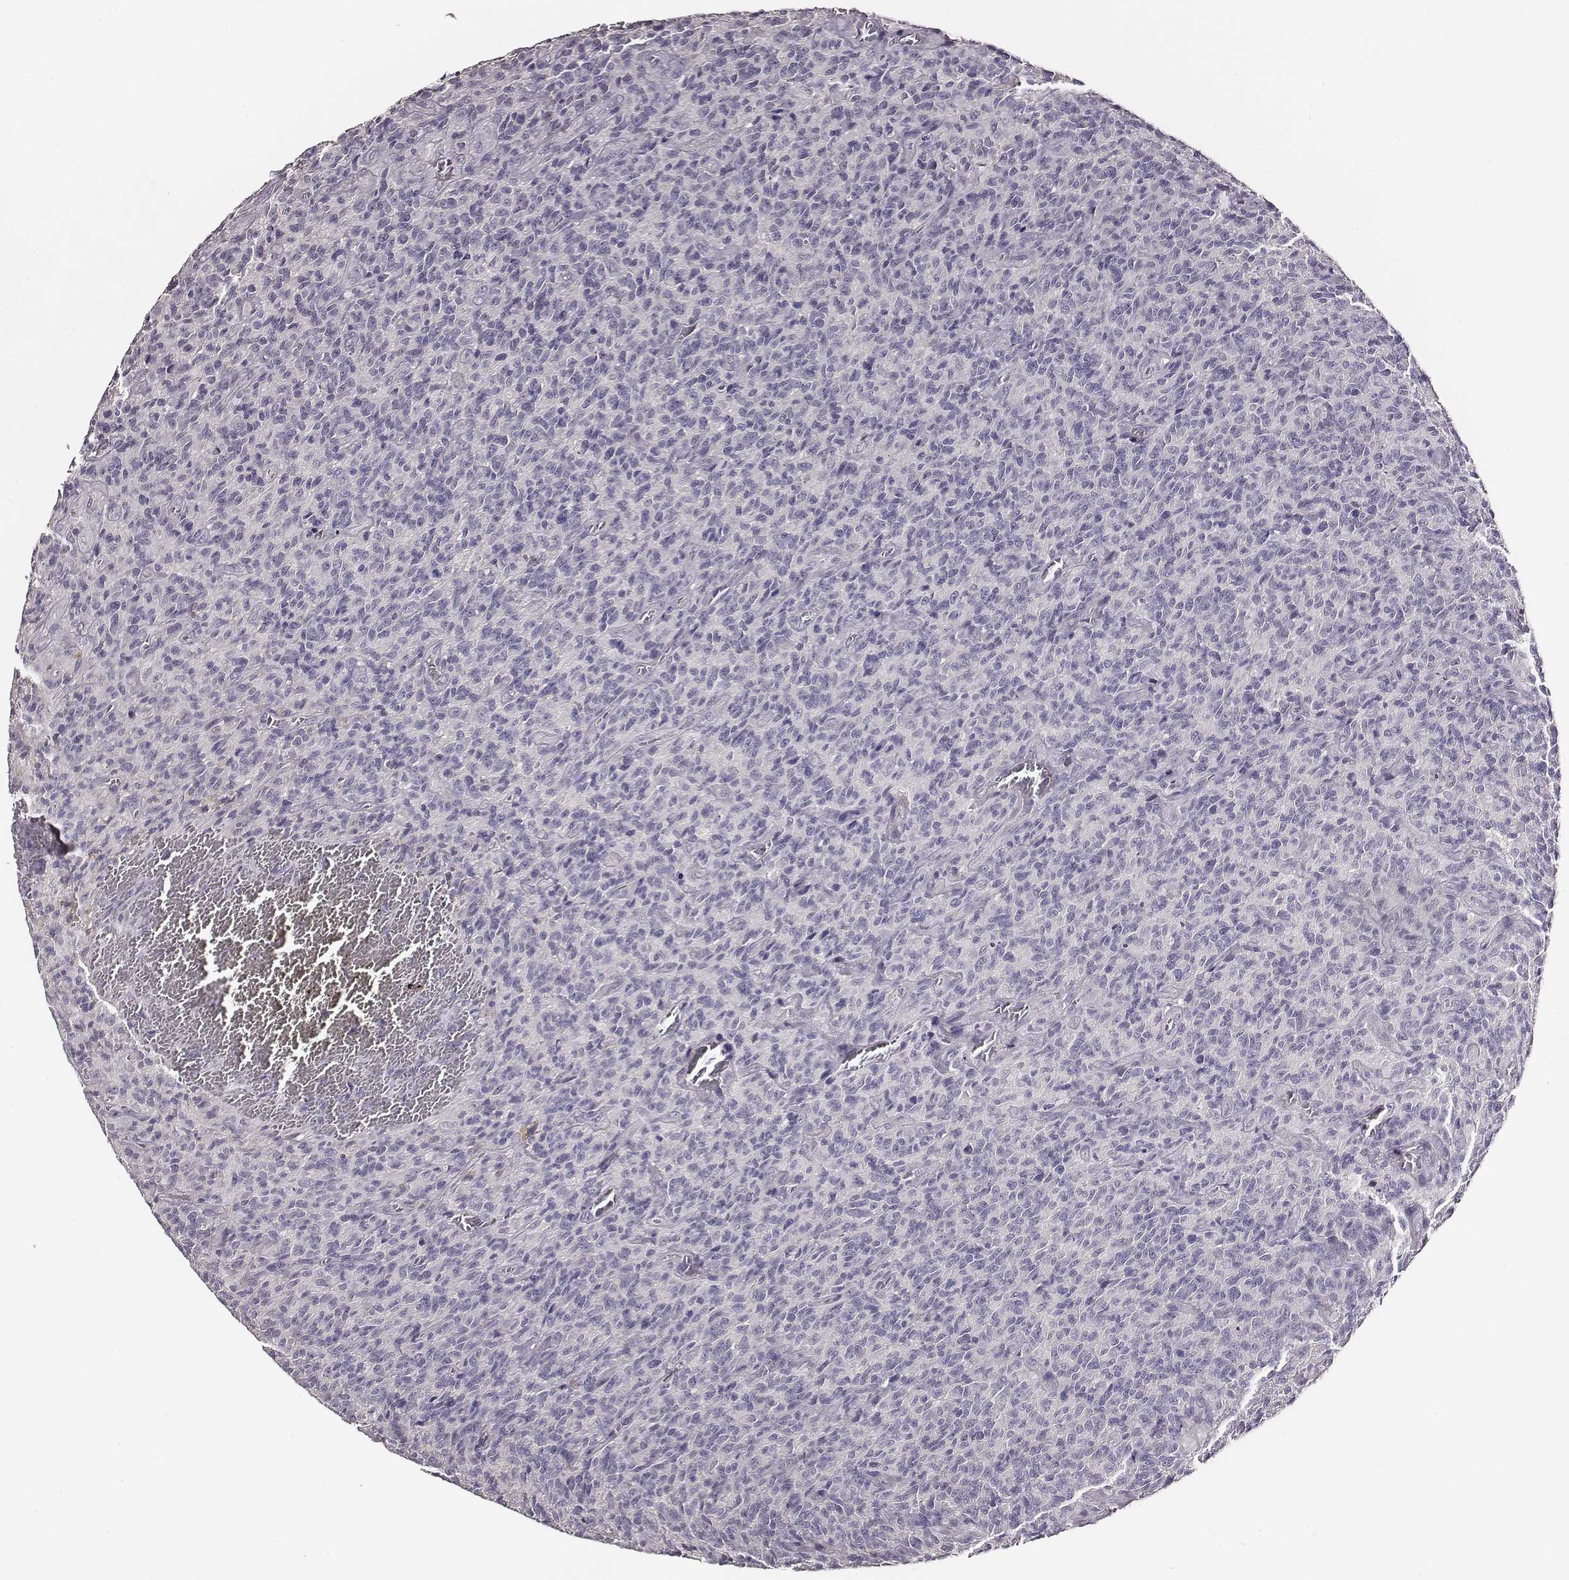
{"staining": {"intensity": "negative", "quantity": "none", "location": "none"}, "tissue": "glioma", "cell_type": "Tumor cells", "image_type": "cancer", "snomed": [{"axis": "morphology", "description": "Glioma, malignant, High grade"}, {"axis": "topography", "description": "Brain"}], "caption": "Histopathology image shows no significant protein expression in tumor cells of glioma.", "gene": "AADAT", "patient": {"sex": "male", "age": 76}}